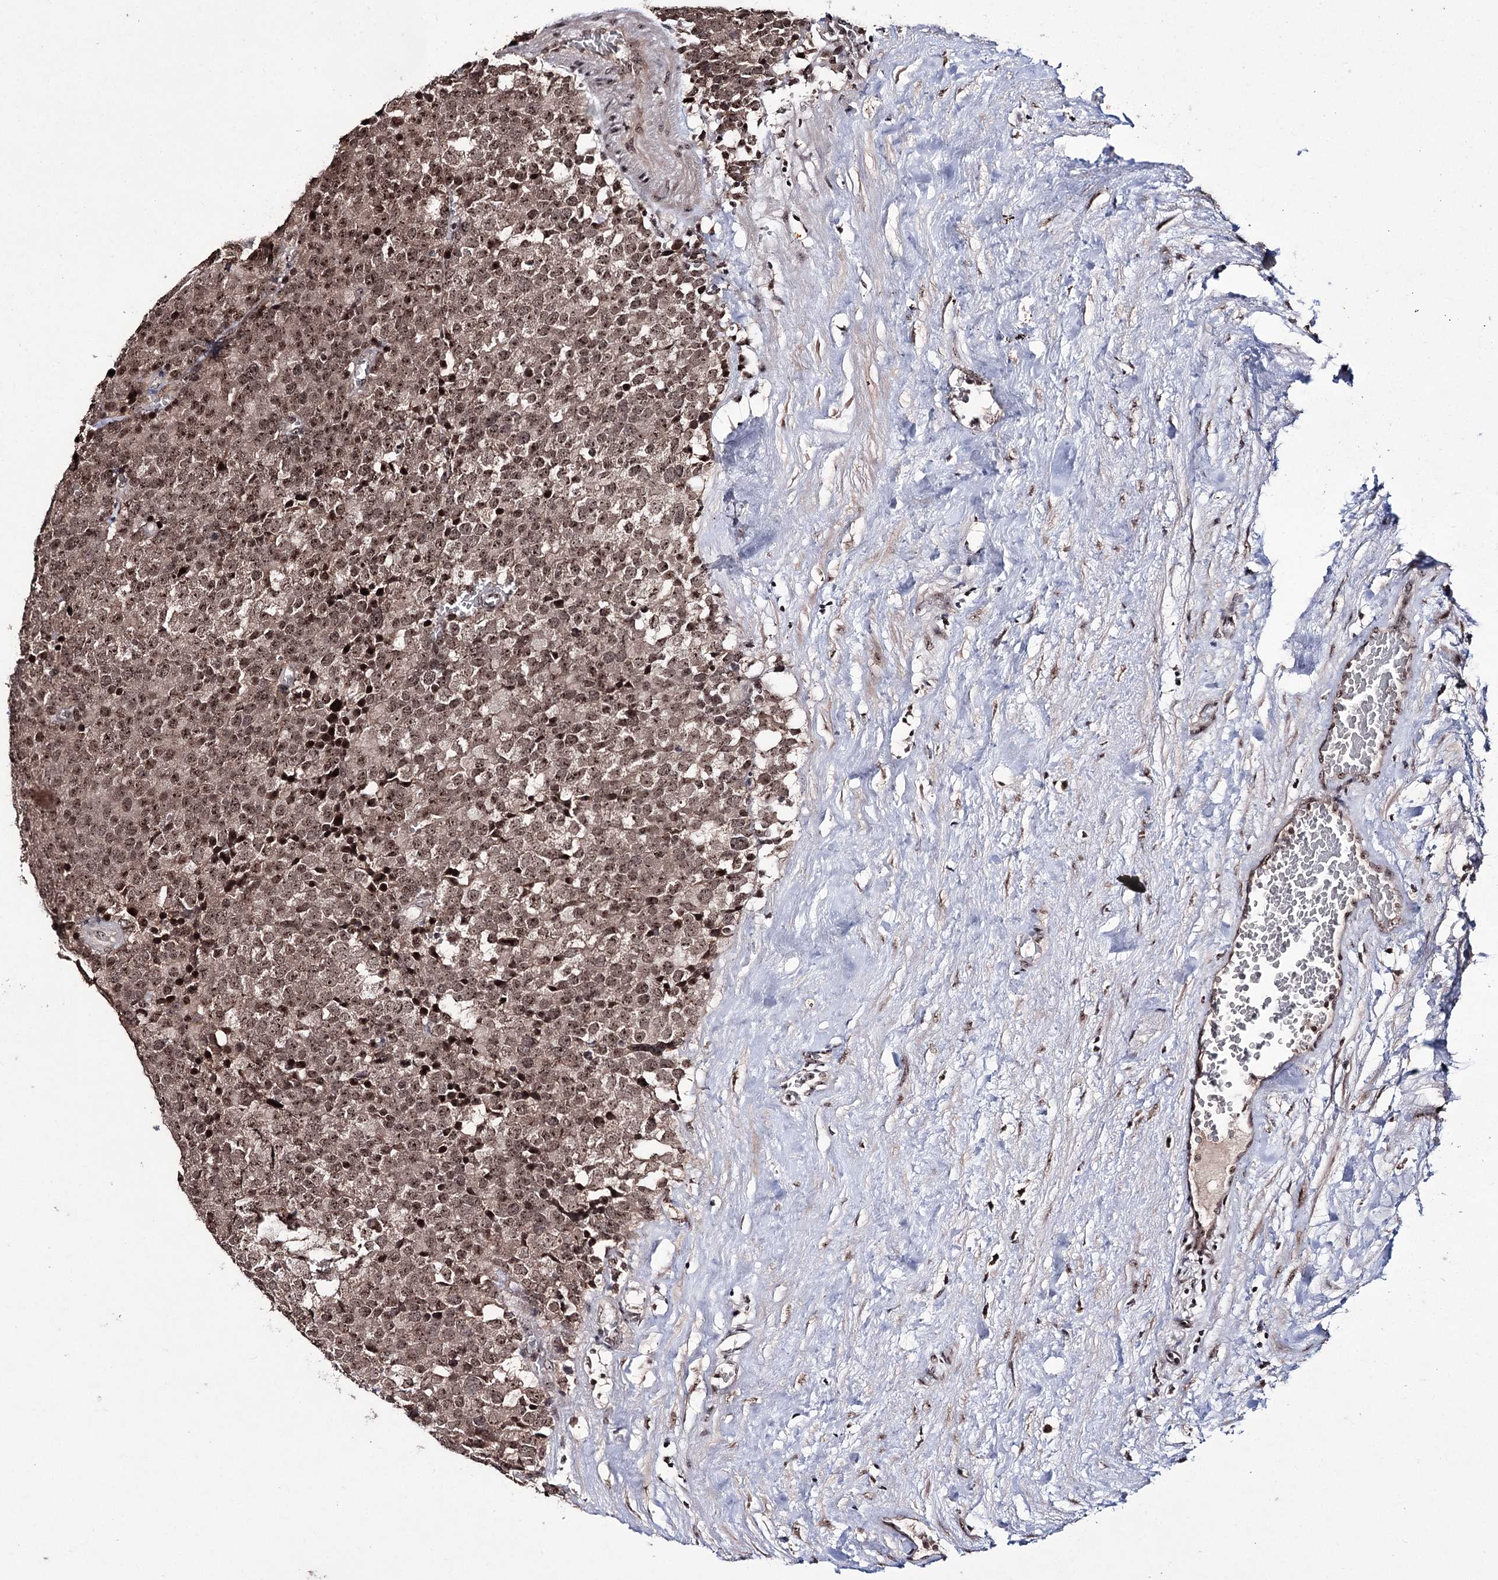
{"staining": {"intensity": "moderate", "quantity": ">75%", "location": "nuclear"}, "tissue": "testis cancer", "cell_type": "Tumor cells", "image_type": "cancer", "snomed": [{"axis": "morphology", "description": "Seminoma, NOS"}, {"axis": "topography", "description": "Testis"}], "caption": "A medium amount of moderate nuclear staining is identified in about >75% of tumor cells in seminoma (testis) tissue.", "gene": "VGLL4", "patient": {"sex": "male", "age": 71}}